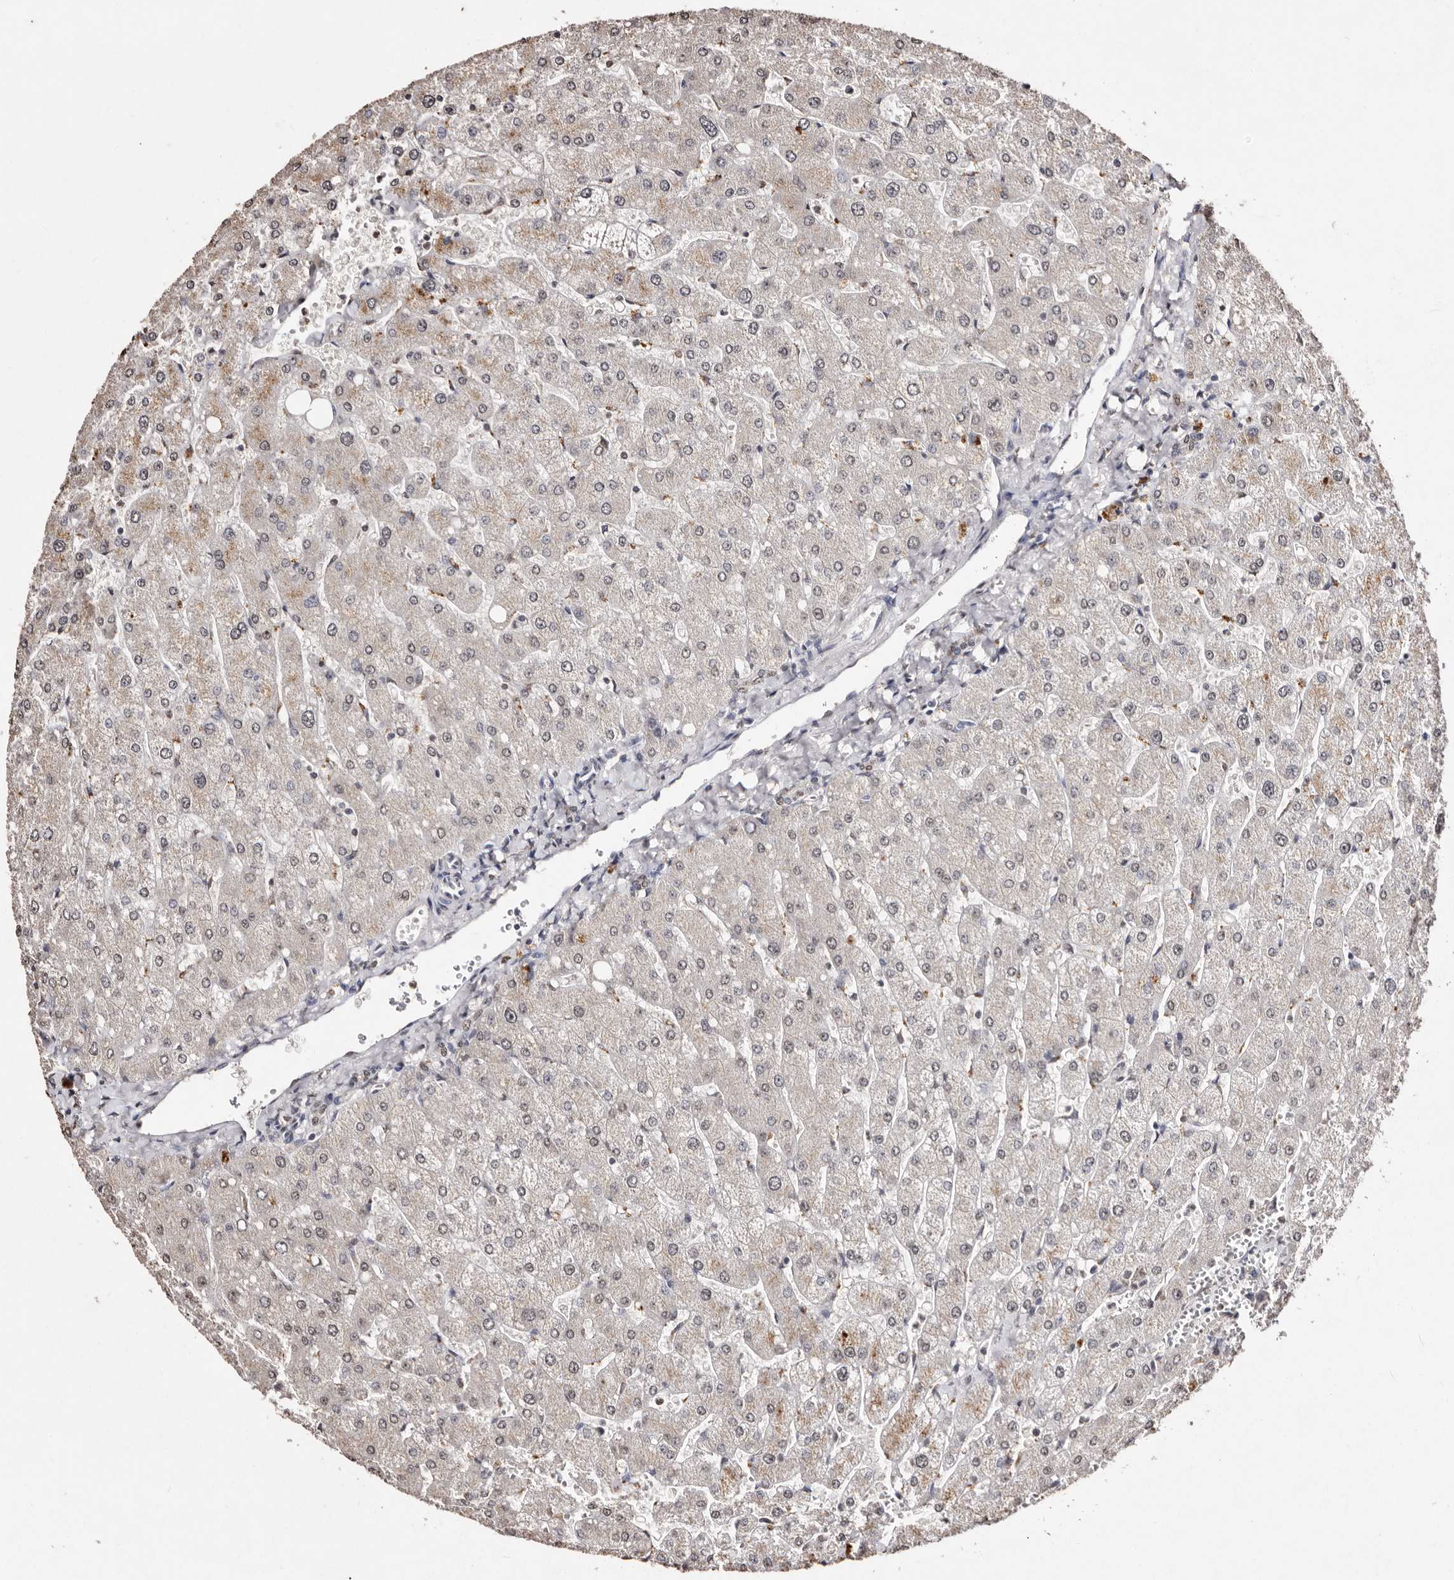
{"staining": {"intensity": "negative", "quantity": "none", "location": "none"}, "tissue": "liver", "cell_type": "Cholangiocytes", "image_type": "normal", "snomed": [{"axis": "morphology", "description": "Normal tissue, NOS"}, {"axis": "topography", "description": "Liver"}], "caption": "Human liver stained for a protein using IHC displays no positivity in cholangiocytes.", "gene": "ERBB4", "patient": {"sex": "male", "age": 55}}